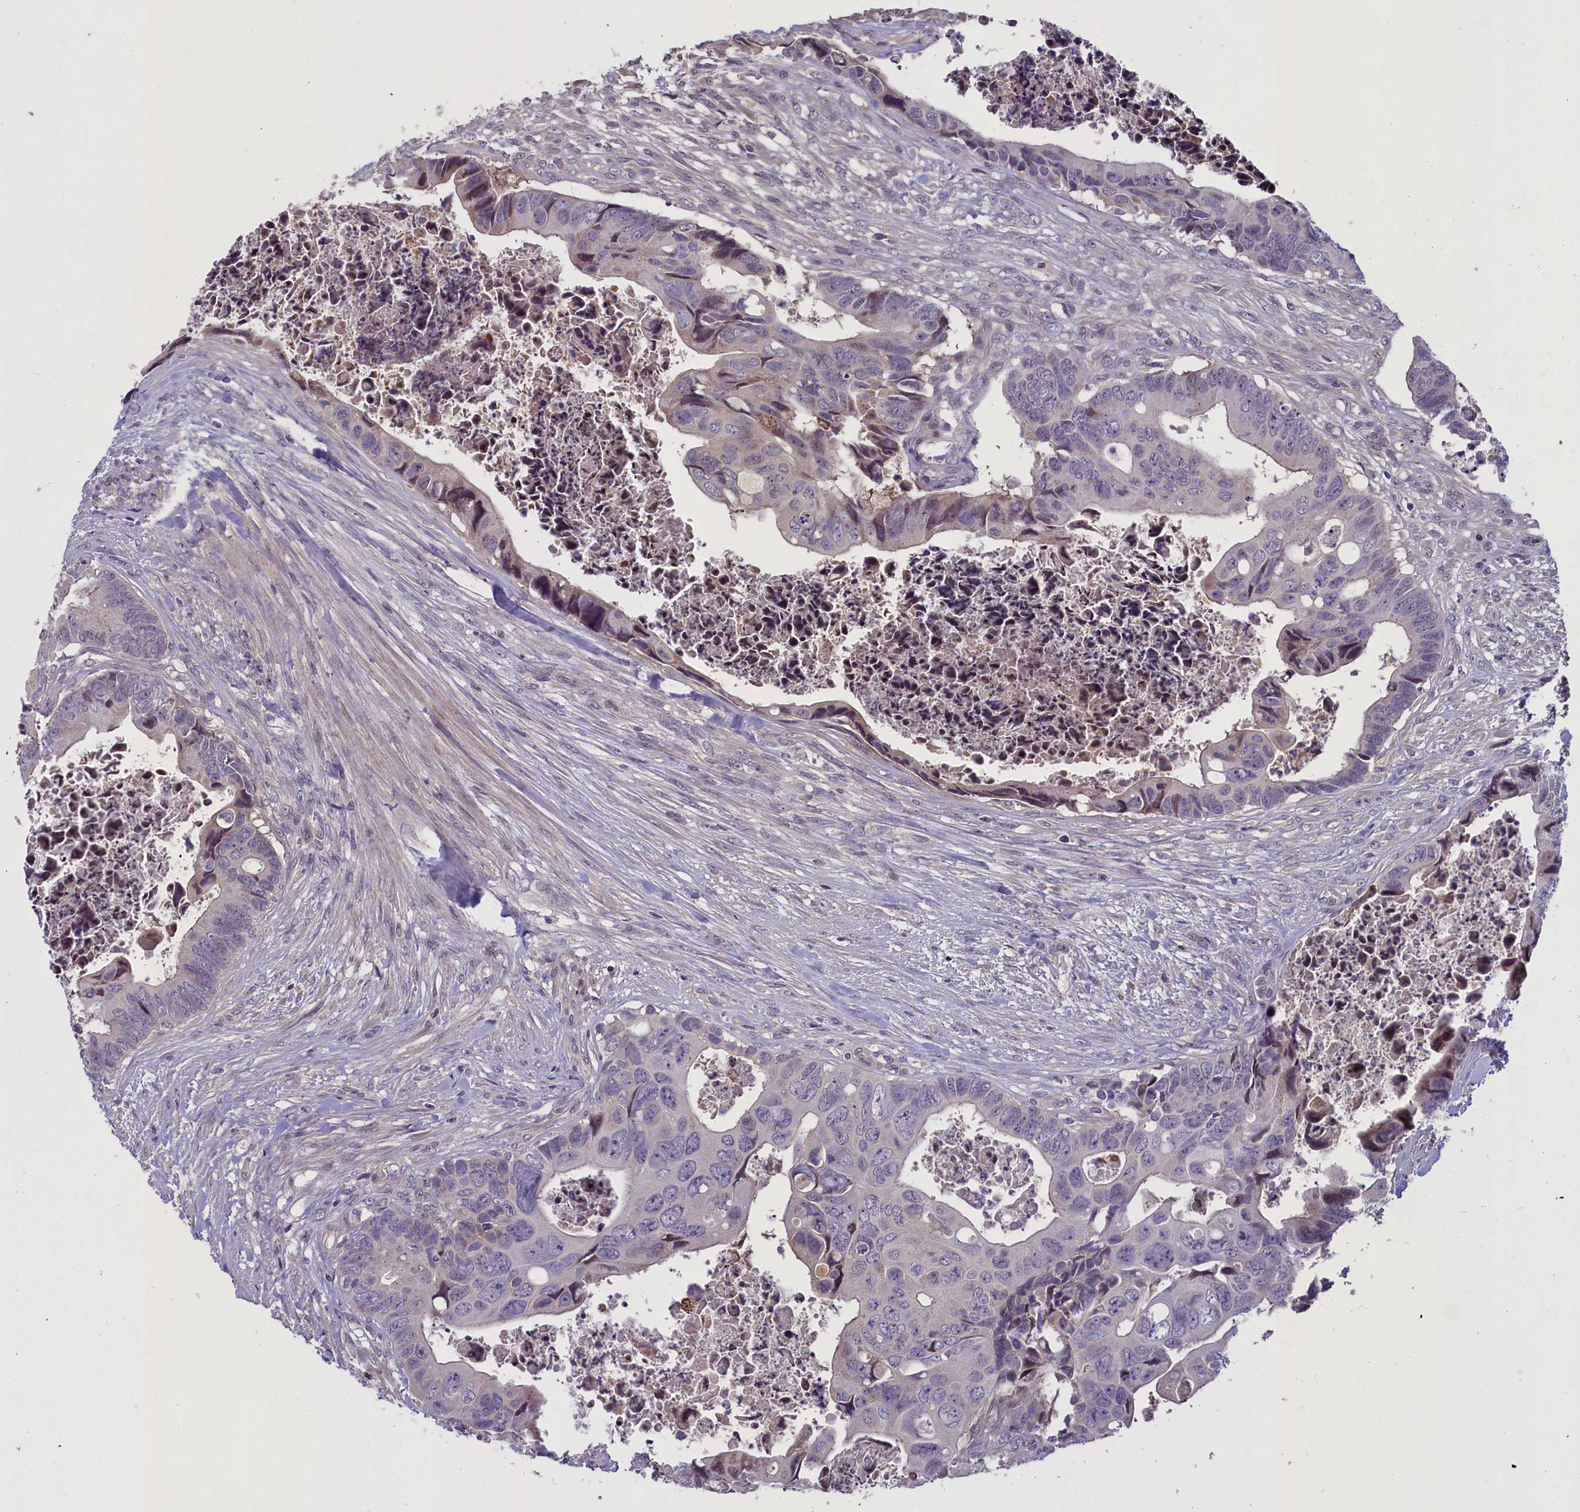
{"staining": {"intensity": "negative", "quantity": "none", "location": "none"}, "tissue": "colorectal cancer", "cell_type": "Tumor cells", "image_type": "cancer", "snomed": [{"axis": "morphology", "description": "Adenocarcinoma, NOS"}, {"axis": "topography", "description": "Rectum"}], "caption": "IHC photomicrograph of human colorectal cancer (adenocarcinoma) stained for a protein (brown), which exhibits no positivity in tumor cells.", "gene": "MAN2C1", "patient": {"sex": "female", "age": 78}}